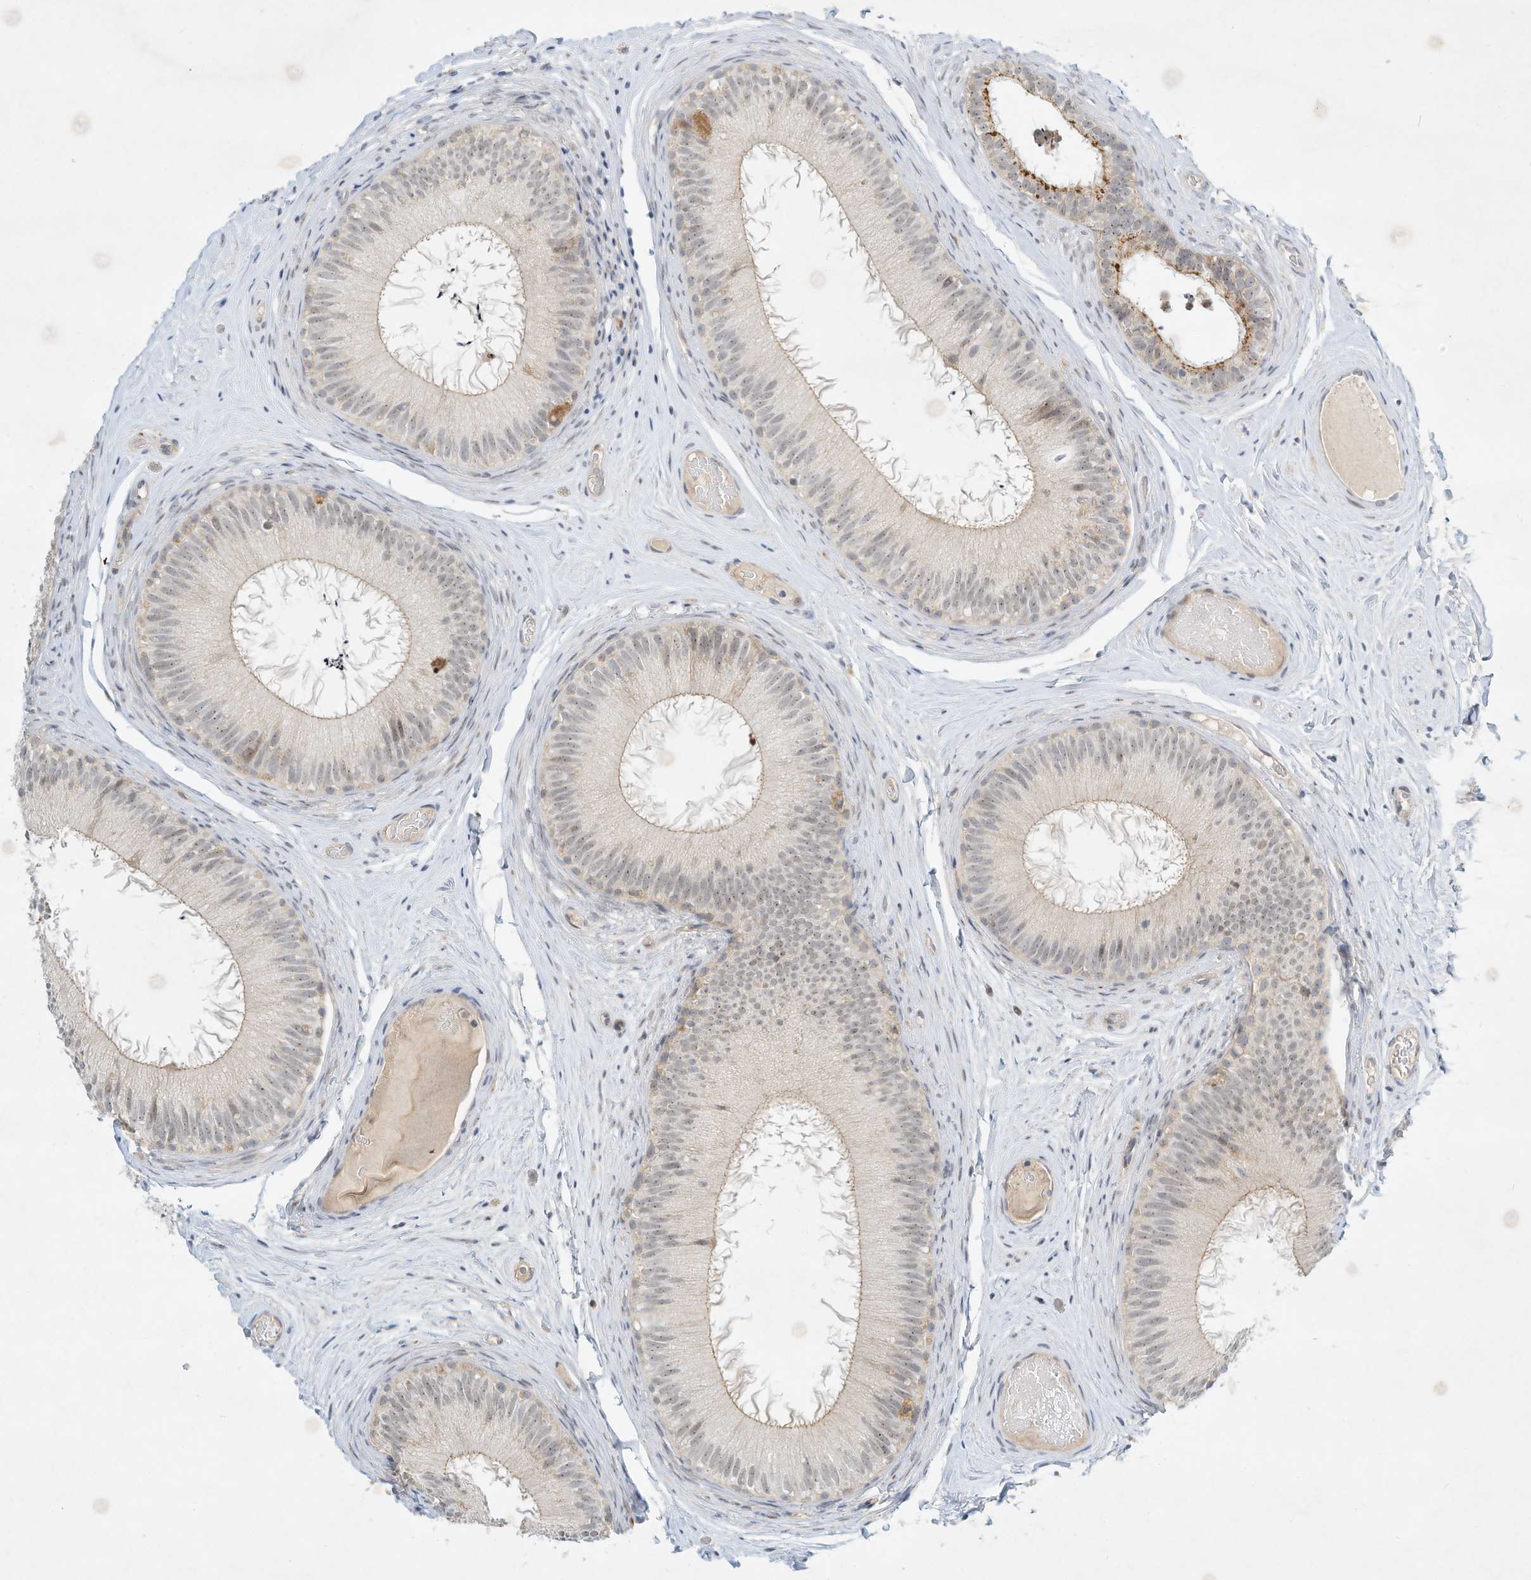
{"staining": {"intensity": "weak", "quantity": "<25%", "location": "cytoplasmic/membranous"}, "tissue": "epididymis", "cell_type": "Glandular cells", "image_type": "normal", "snomed": [{"axis": "morphology", "description": "Normal tissue, NOS"}, {"axis": "topography", "description": "Epididymis"}], "caption": "A high-resolution photomicrograph shows IHC staining of unremarkable epididymis, which demonstrates no significant positivity in glandular cells.", "gene": "PAK6", "patient": {"sex": "male", "age": 50}}